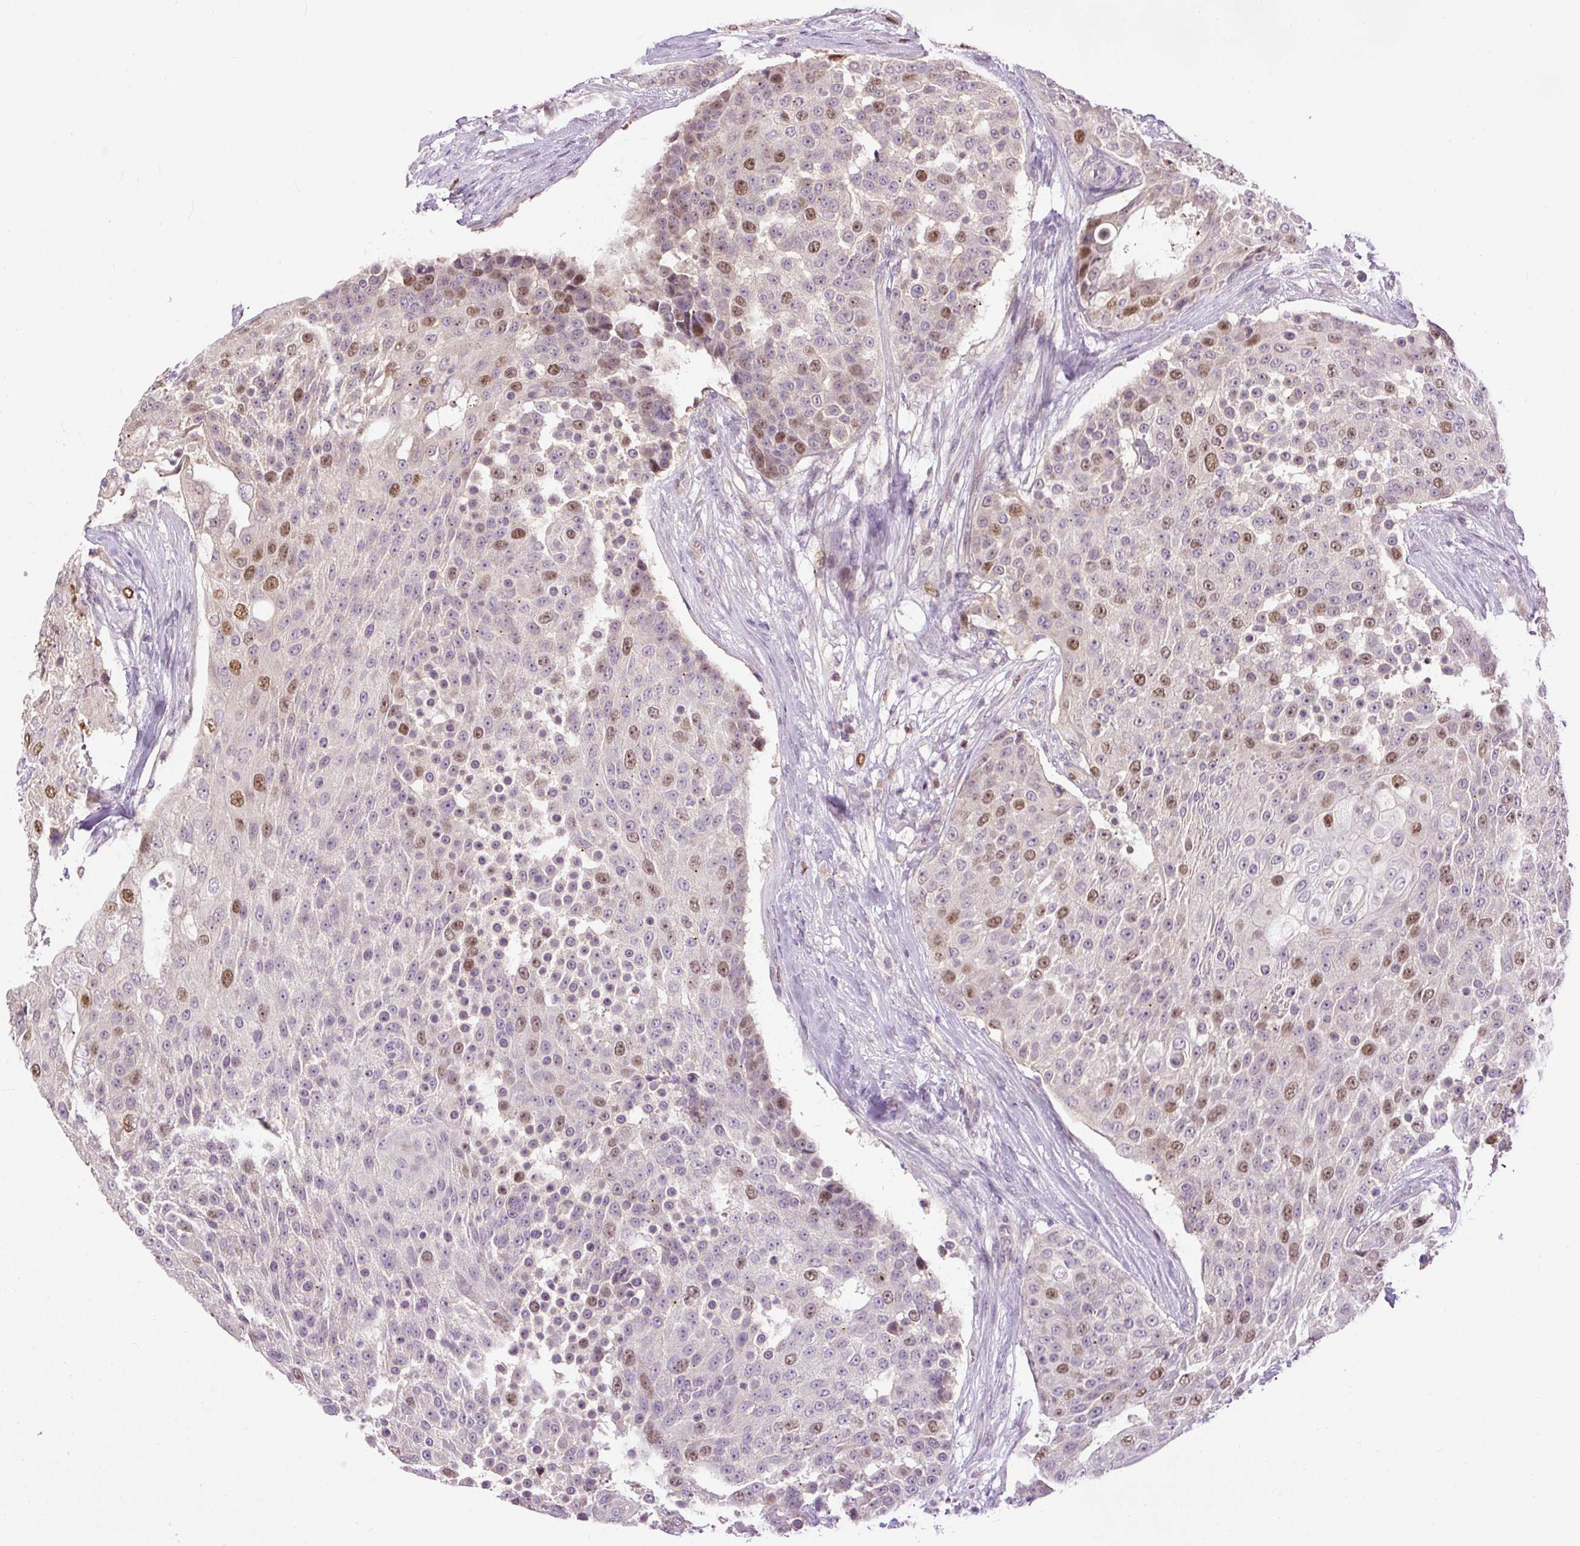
{"staining": {"intensity": "moderate", "quantity": "25%-75%", "location": "nuclear"}, "tissue": "urothelial cancer", "cell_type": "Tumor cells", "image_type": "cancer", "snomed": [{"axis": "morphology", "description": "Urothelial carcinoma, High grade"}, {"axis": "topography", "description": "Urinary bladder"}], "caption": "Immunohistochemistry (IHC) staining of urothelial carcinoma (high-grade), which displays medium levels of moderate nuclear staining in about 25%-75% of tumor cells indicating moderate nuclear protein positivity. The staining was performed using DAB (3,3'-diaminobenzidine) (brown) for protein detection and nuclei were counterstained in hematoxylin (blue).", "gene": "RACGAP1", "patient": {"sex": "female", "age": 63}}